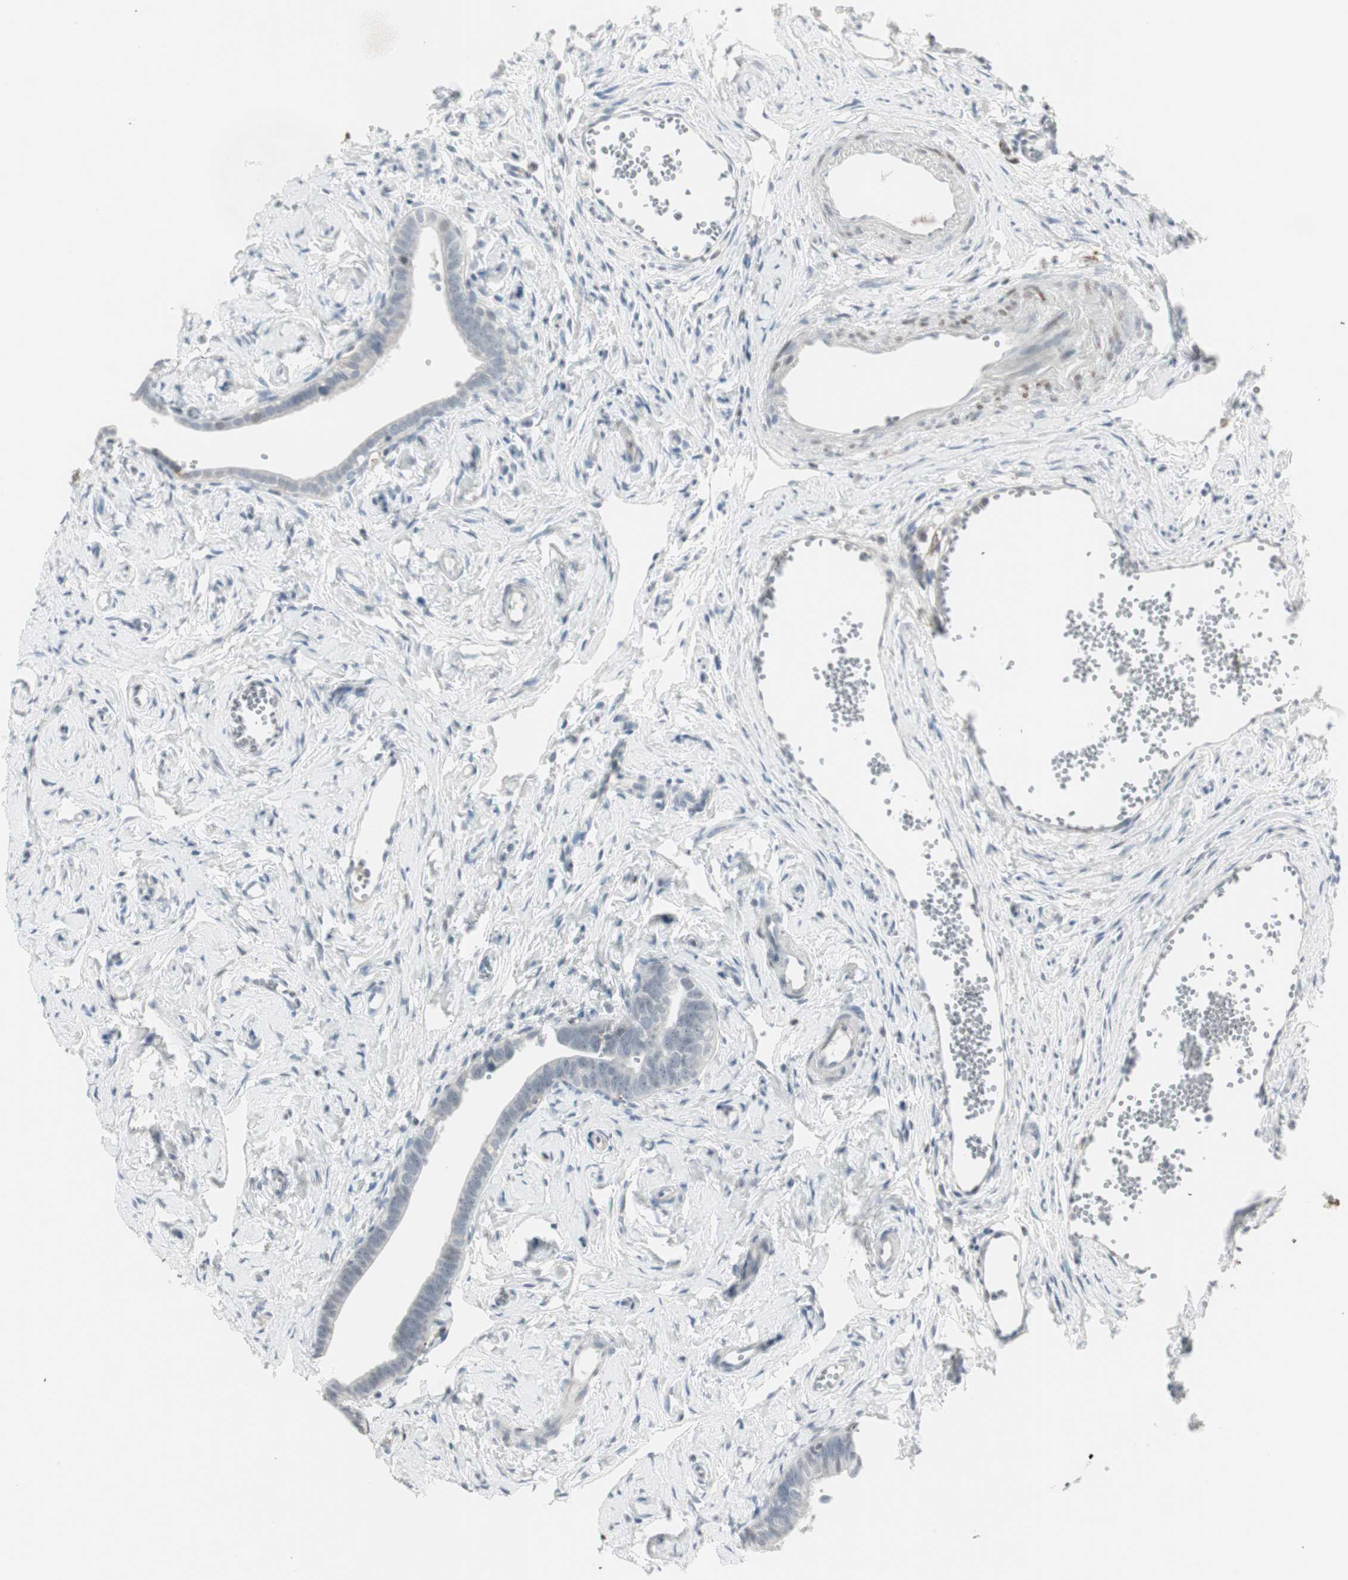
{"staining": {"intensity": "negative", "quantity": "none", "location": "none"}, "tissue": "fallopian tube", "cell_type": "Glandular cells", "image_type": "normal", "snomed": [{"axis": "morphology", "description": "Normal tissue, NOS"}, {"axis": "topography", "description": "Fallopian tube"}], "caption": "Glandular cells are negative for brown protein staining in benign fallopian tube. (DAB (3,3'-diaminobenzidine) immunohistochemistry with hematoxylin counter stain).", "gene": "MAP4K4", "patient": {"sex": "female", "age": 71}}